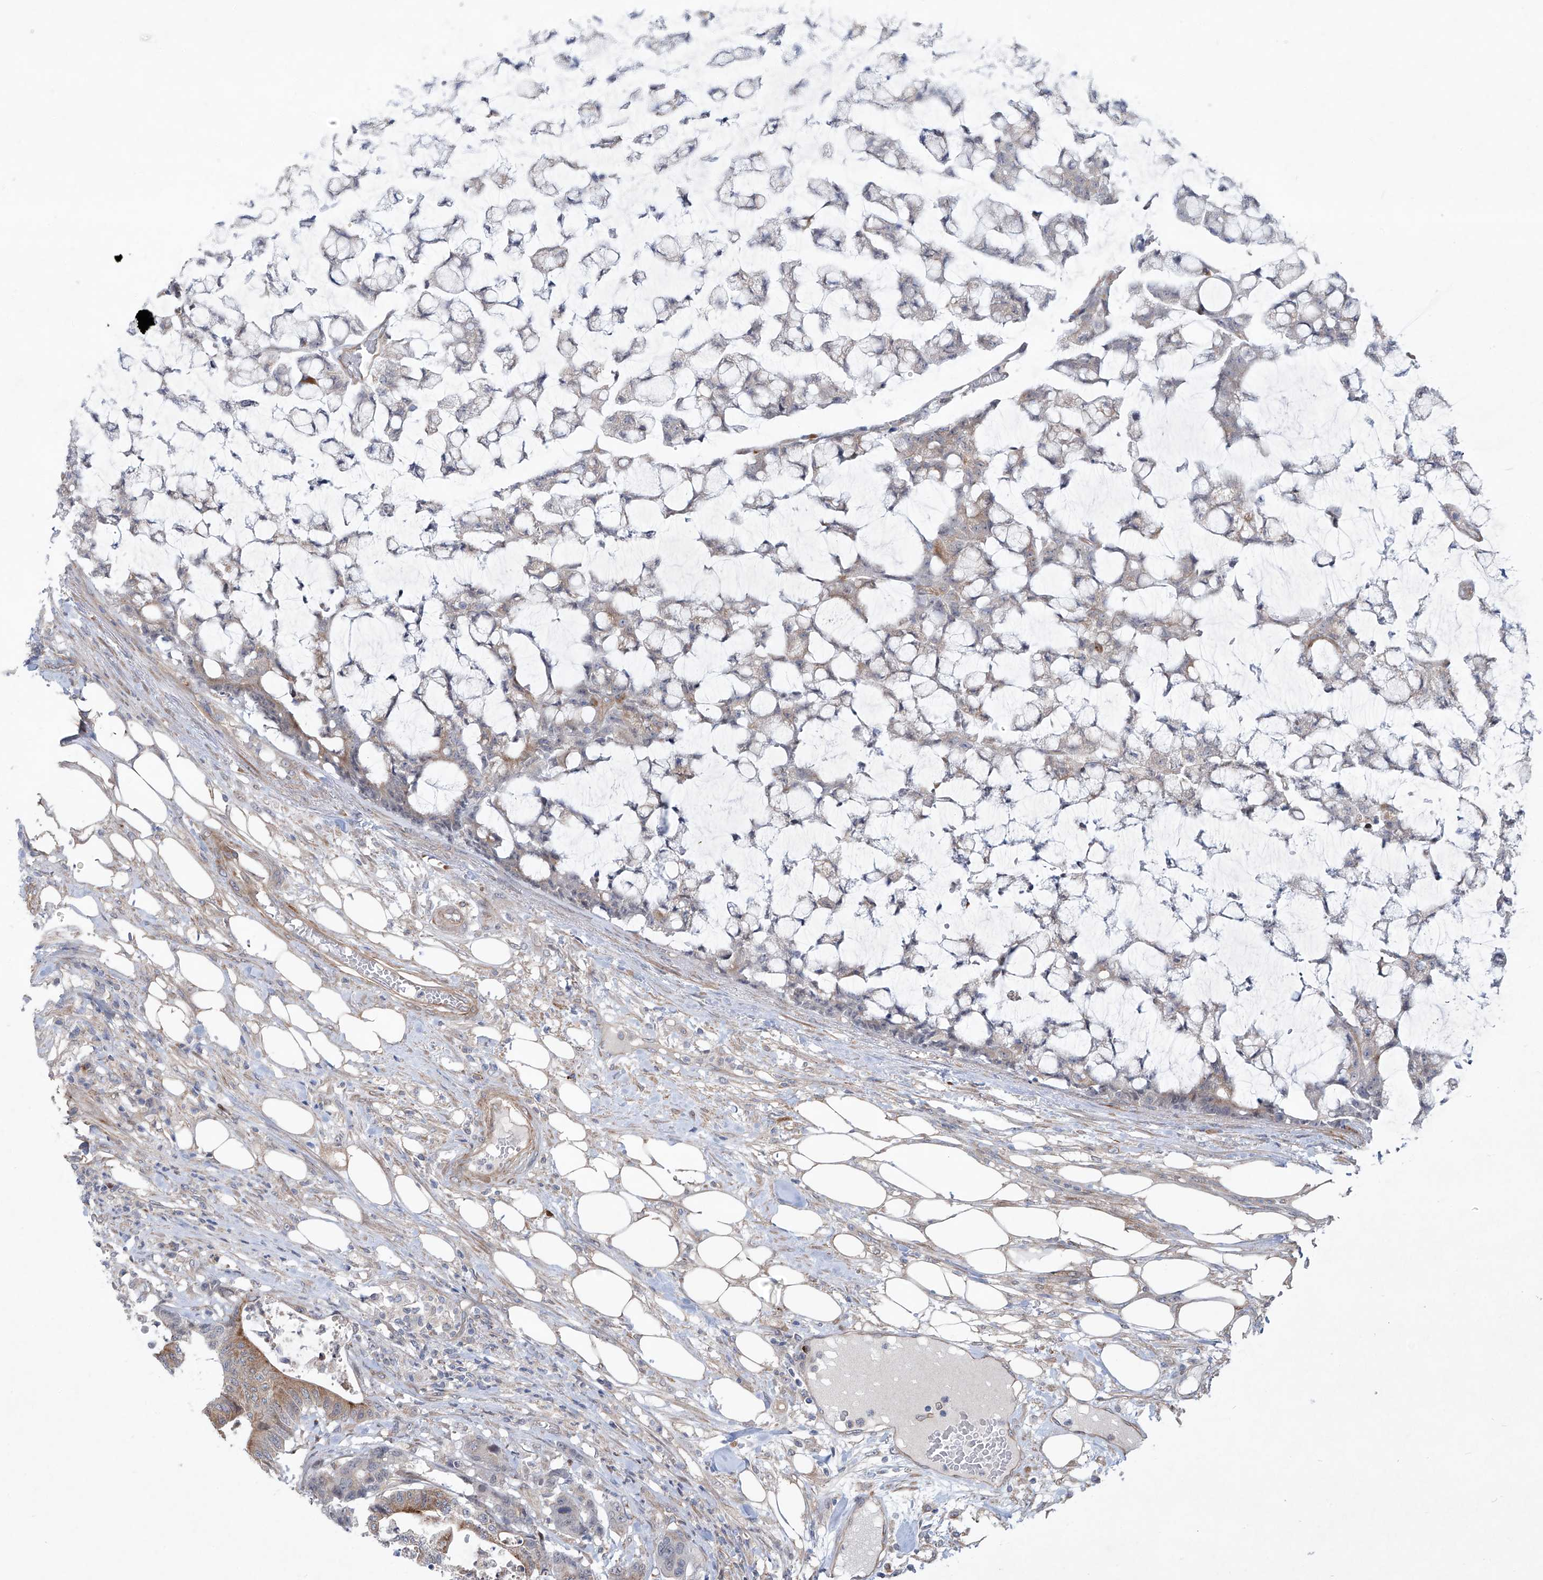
{"staining": {"intensity": "negative", "quantity": "none", "location": "none"}, "tissue": "colorectal cancer", "cell_type": "Tumor cells", "image_type": "cancer", "snomed": [{"axis": "morphology", "description": "Adenocarcinoma, NOS"}, {"axis": "topography", "description": "Colon"}], "caption": "Immunohistochemistry (IHC) of human colorectal adenocarcinoma exhibits no positivity in tumor cells. (Brightfield microscopy of DAB (3,3'-diaminobenzidine) immunohistochemistry (IHC) at high magnification).", "gene": "KLC4", "patient": {"sex": "female", "age": 84}}